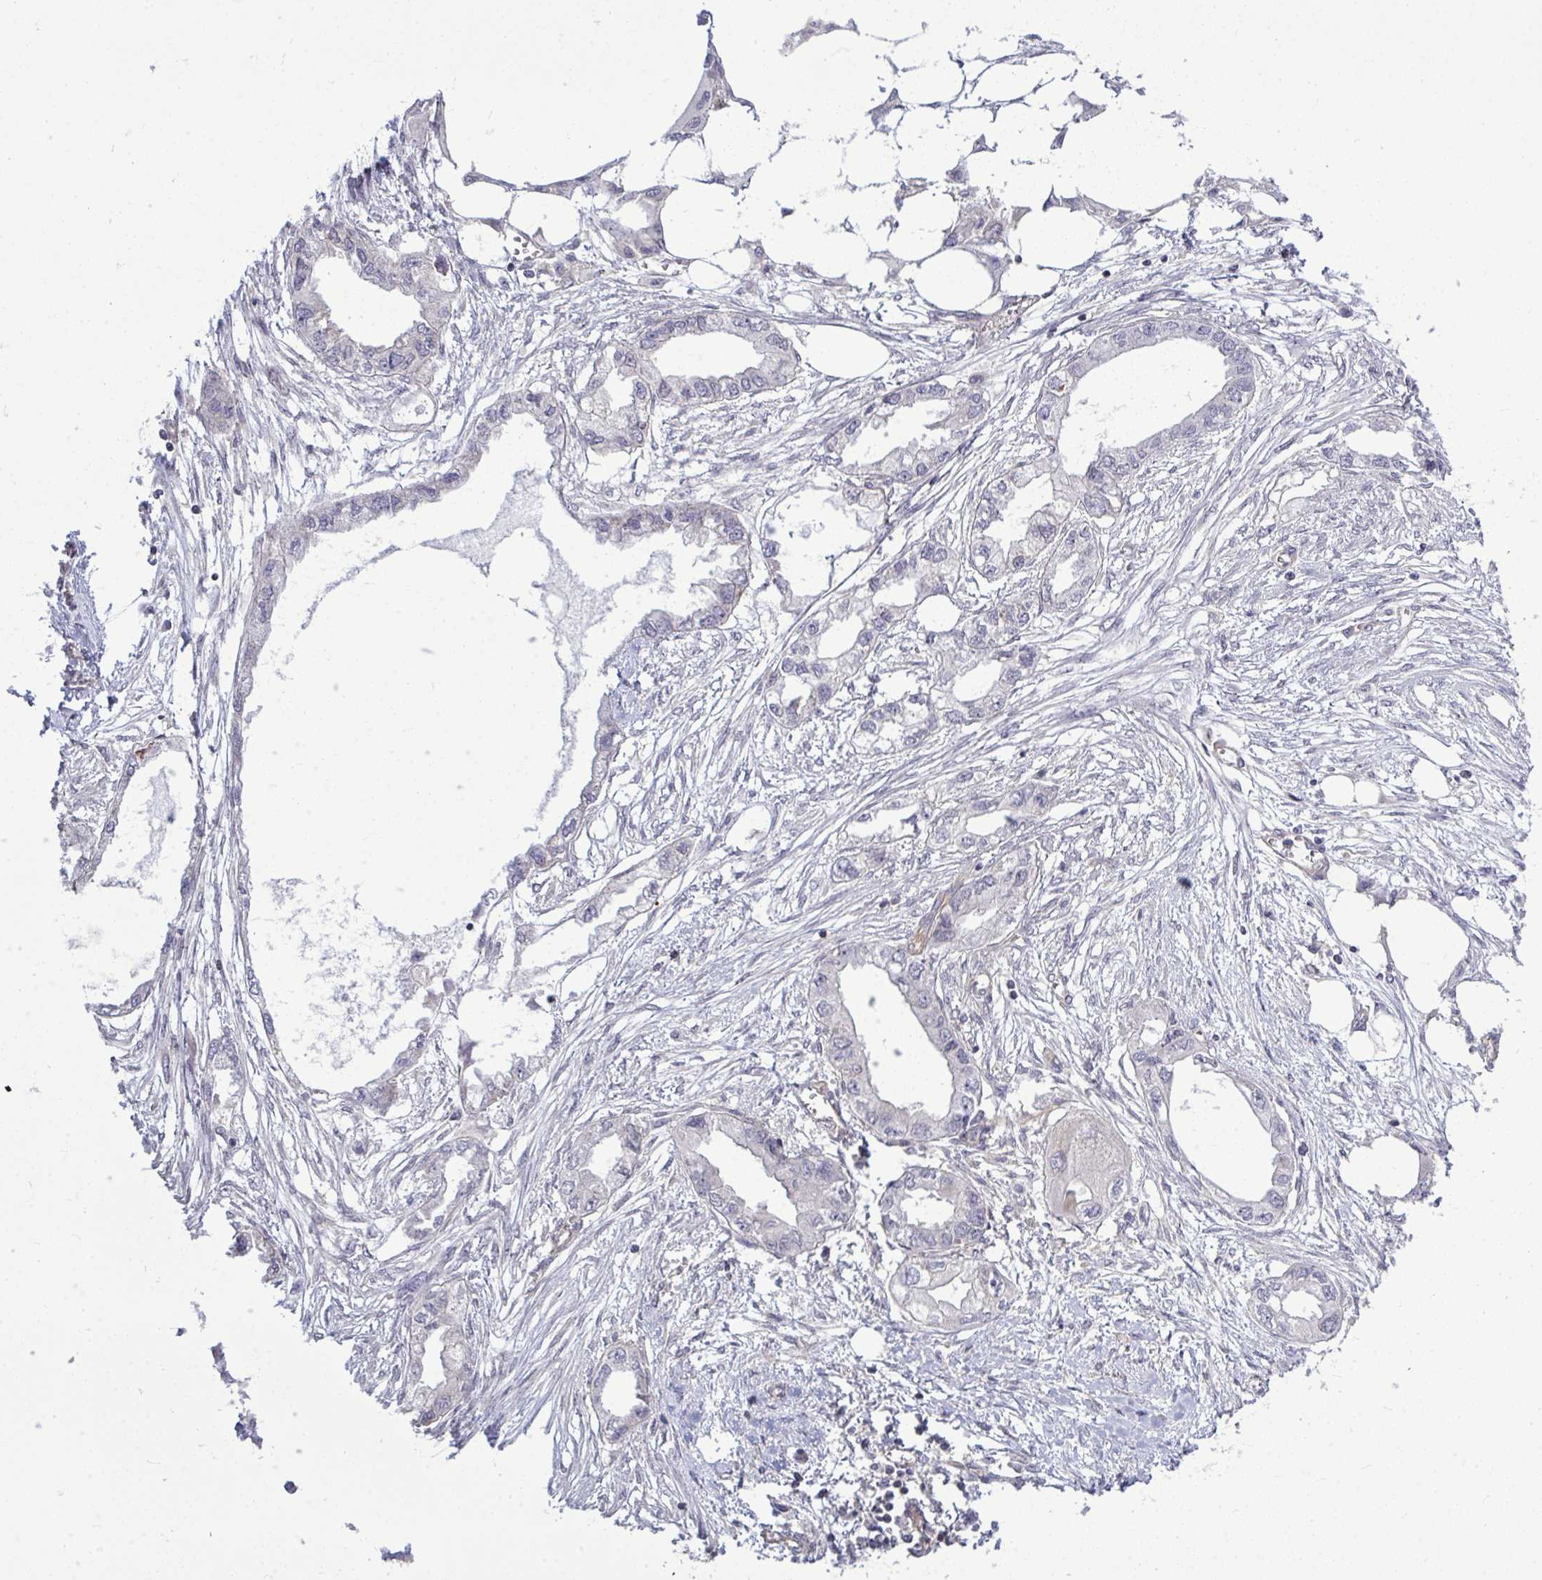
{"staining": {"intensity": "negative", "quantity": "none", "location": "none"}, "tissue": "endometrial cancer", "cell_type": "Tumor cells", "image_type": "cancer", "snomed": [{"axis": "morphology", "description": "Adenocarcinoma, NOS"}, {"axis": "morphology", "description": "Adenocarcinoma, metastatic, NOS"}, {"axis": "topography", "description": "Adipose tissue"}, {"axis": "topography", "description": "Endometrium"}], "caption": "Immunohistochemistry micrograph of human endometrial metastatic adenocarcinoma stained for a protein (brown), which reveals no expression in tumor cells.", "gene": "FUT10", "patient": {"sex": "female", "age": 67}}